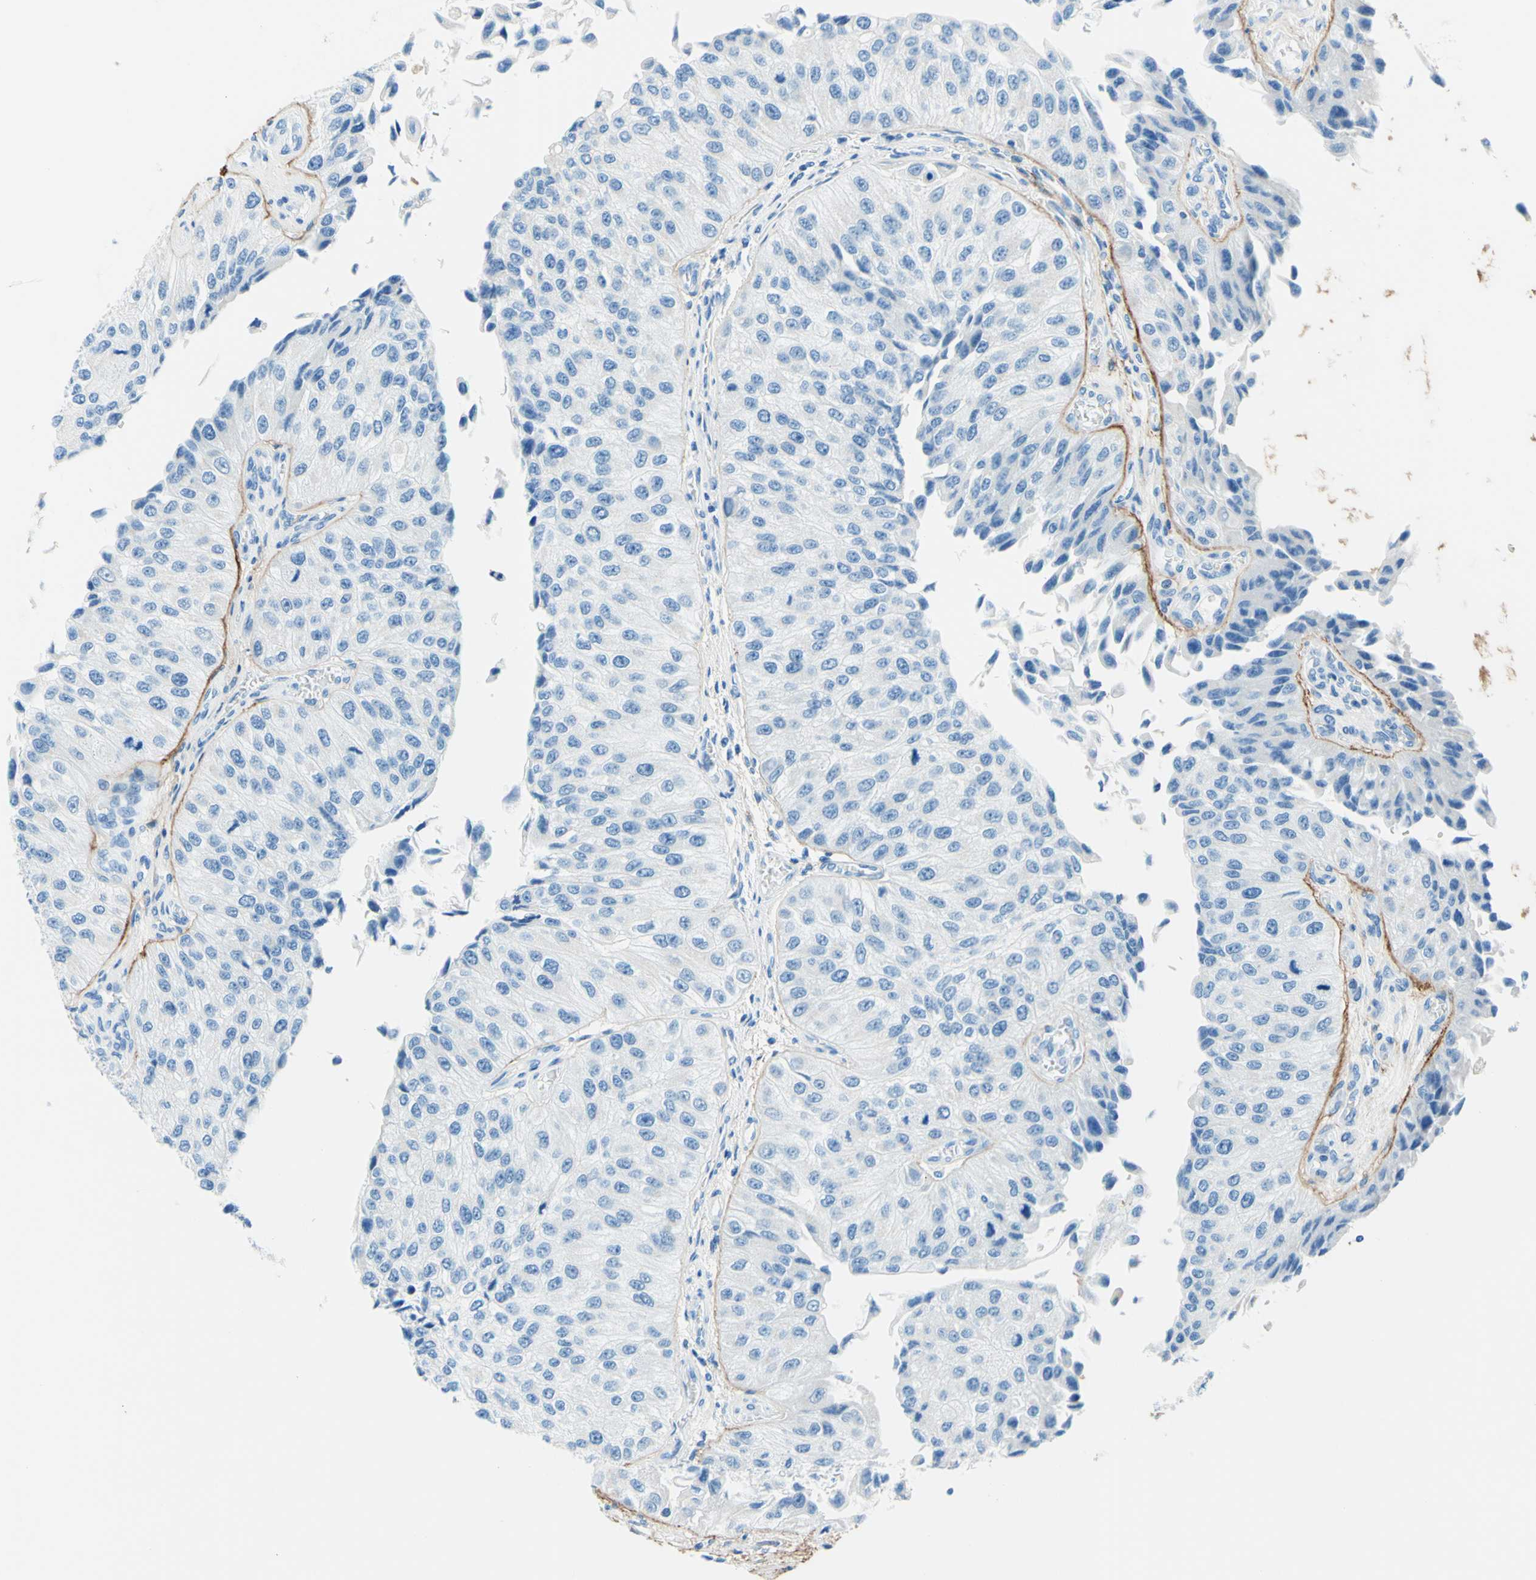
{"staining": {"intensity": "negative", "quantity": "none", "location": "none"}, "tissue": "urothelial cancer", "cell_type": "Tumor cells", "image_type": "cancer", "snomed": [{"axis": "morphology", "description": "Urothelial carcinoma, High grade"}, {"axis": "topography", "description": "Kidney"}, {"axis": "topography", "description": "Urinary bladder"}], "caption": "The micrograph shows no staining of tumor cells in urothelial carcinoma (high-grade). (Brightfield microscopy of DAB (3,3'-diaminobenzidine) IHC at high magnification).", "gene": "MFAP5", "patient": {"sex": "male", "age": 77}}